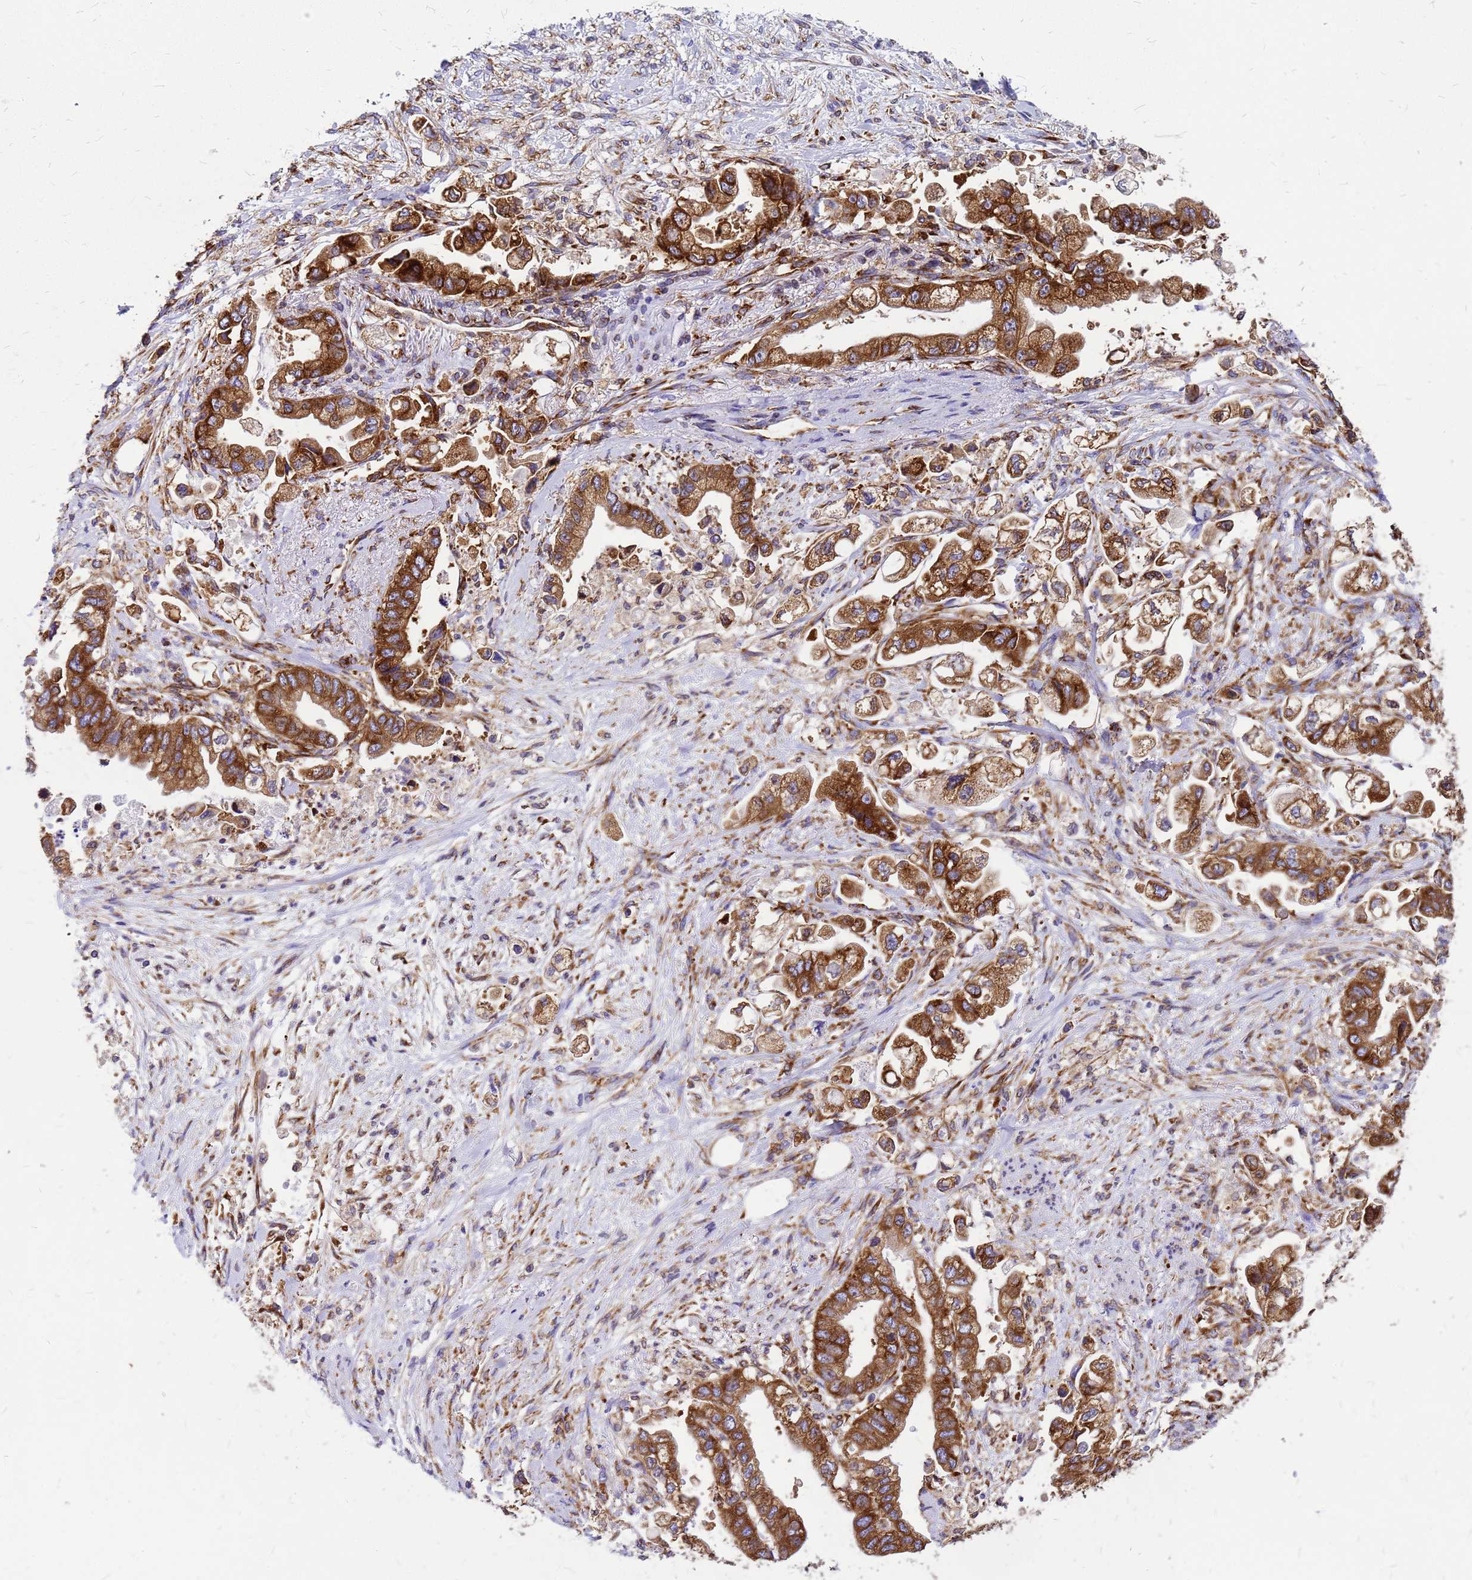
{"staining": {"intensity": "strong", "quantity": ">75%", "location": "cytoplasmic/membranous"}, "tissue": "stomach cancer", "cell_type": "Tumor cells", "image_type": "cancer", "snomed": [{"axis": "morphology", "description": "Adenocarcinoma, NOS"}, {"axis": "topography", "description": "Stomach"}], "caption": "Stomach adenocarcinoma was stained to show a protein in brown. There is high levels of strong cytoplasmic/membranous staining in about >75% of tumor cells. Nuclei are stained in blue.", "gene": "EEF1D", "patient": {"sex": "male", "age": 62}}